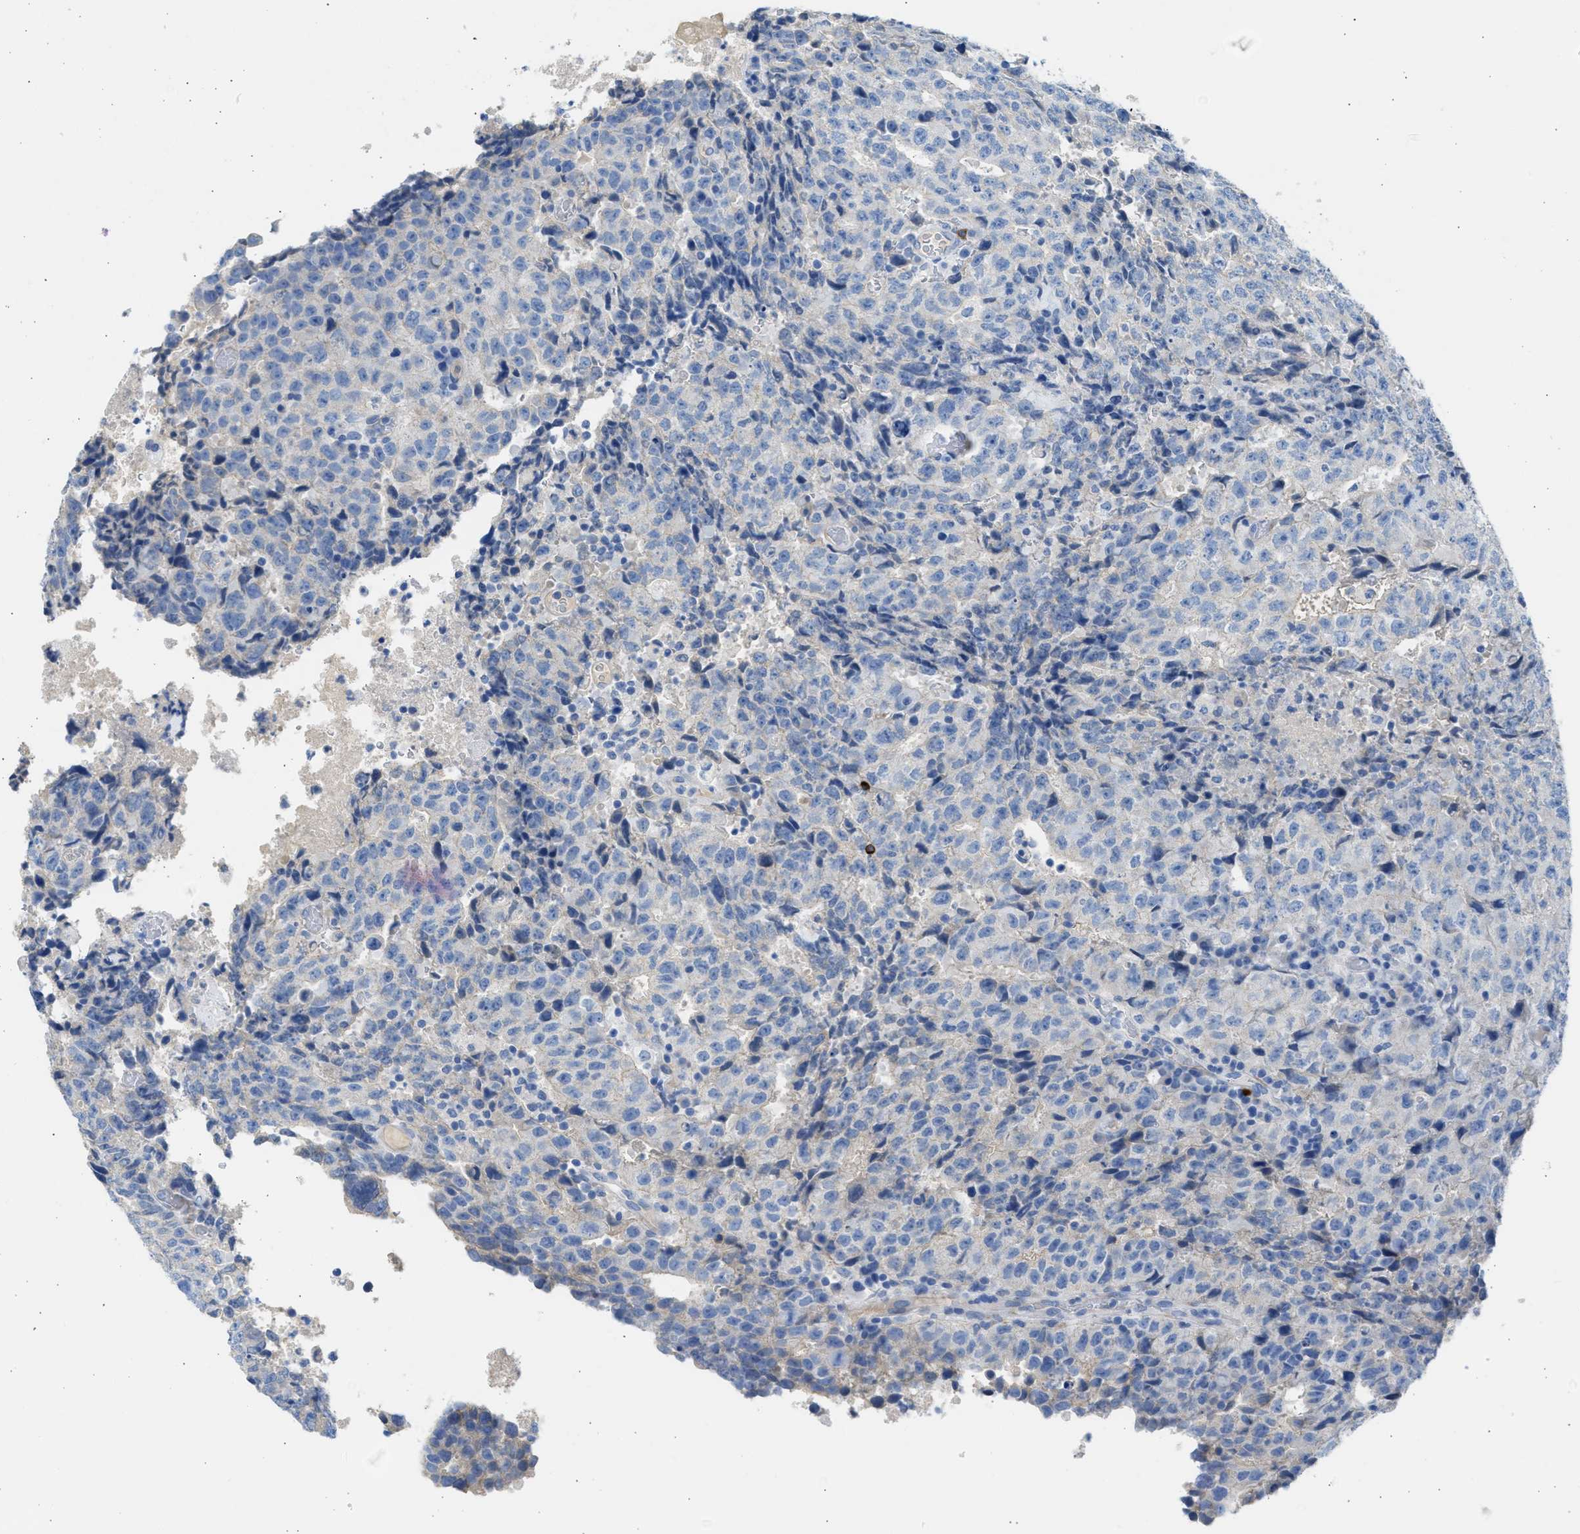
{"staining": {"intensity": "weak", "quantity": "<25%", "location": "cytoplasmic/membranous"}, "tissue": "testis cancer", "cell_type": "Tumor cells", "image_type": "cancer", "snomed": [{"axis": "morphology", "description": "Necrosis, NOS"}, {"axis": "morphology", "description": "Carcinoma, Embryonal, NOS"}, {"axis": "topography", "description": "Testis"}], "caption": "Immunohistochemistry (IHC) micrograph of neoplastic tissue: testis embryonal carcinoma stained with DAB exhibits no significant protein expression in tumor cells.", "gene": "SPATA3", "patient": {"sex": "male", "age": 19}}